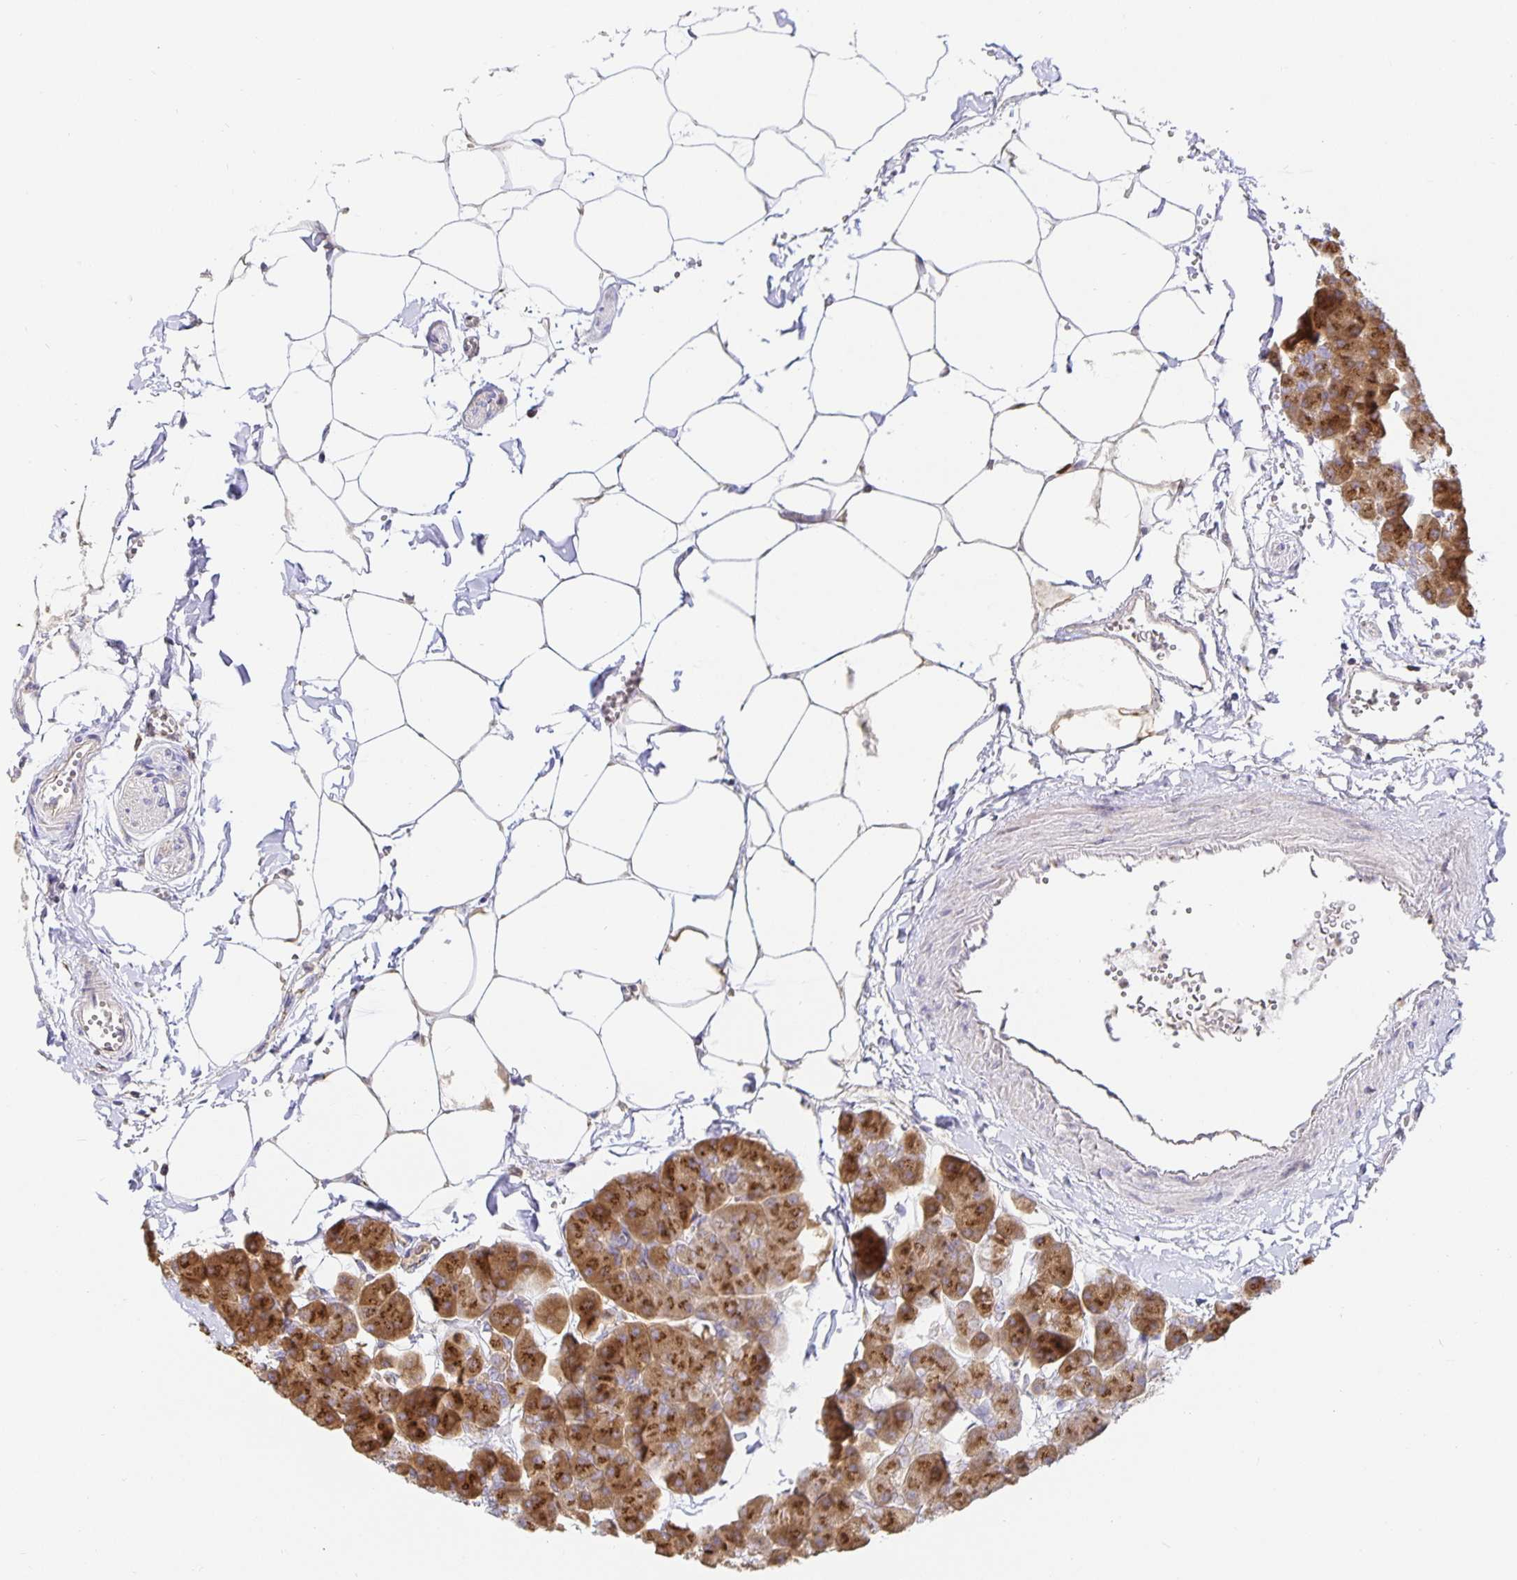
{"staining": {"intensity": "moderate", "quantity": ">75%", "location": "cytoplasmic/membranous"}, "tissue": "pancreas", "cell_type": "Exocrine glandular cells", "image_type": "normal", "snomed": [{"axis": "morphology", "description": "Normal tissue, NOS"}, {"axis": "topography", "description": "Pancreas"}], "caption": "Benign pancreas shows moderate cytoplasmic/membranous expression in approximately >75% of exocrine glandular cells.", "gene": "USO1", "patient": {"sex": "male", "age": 35}}